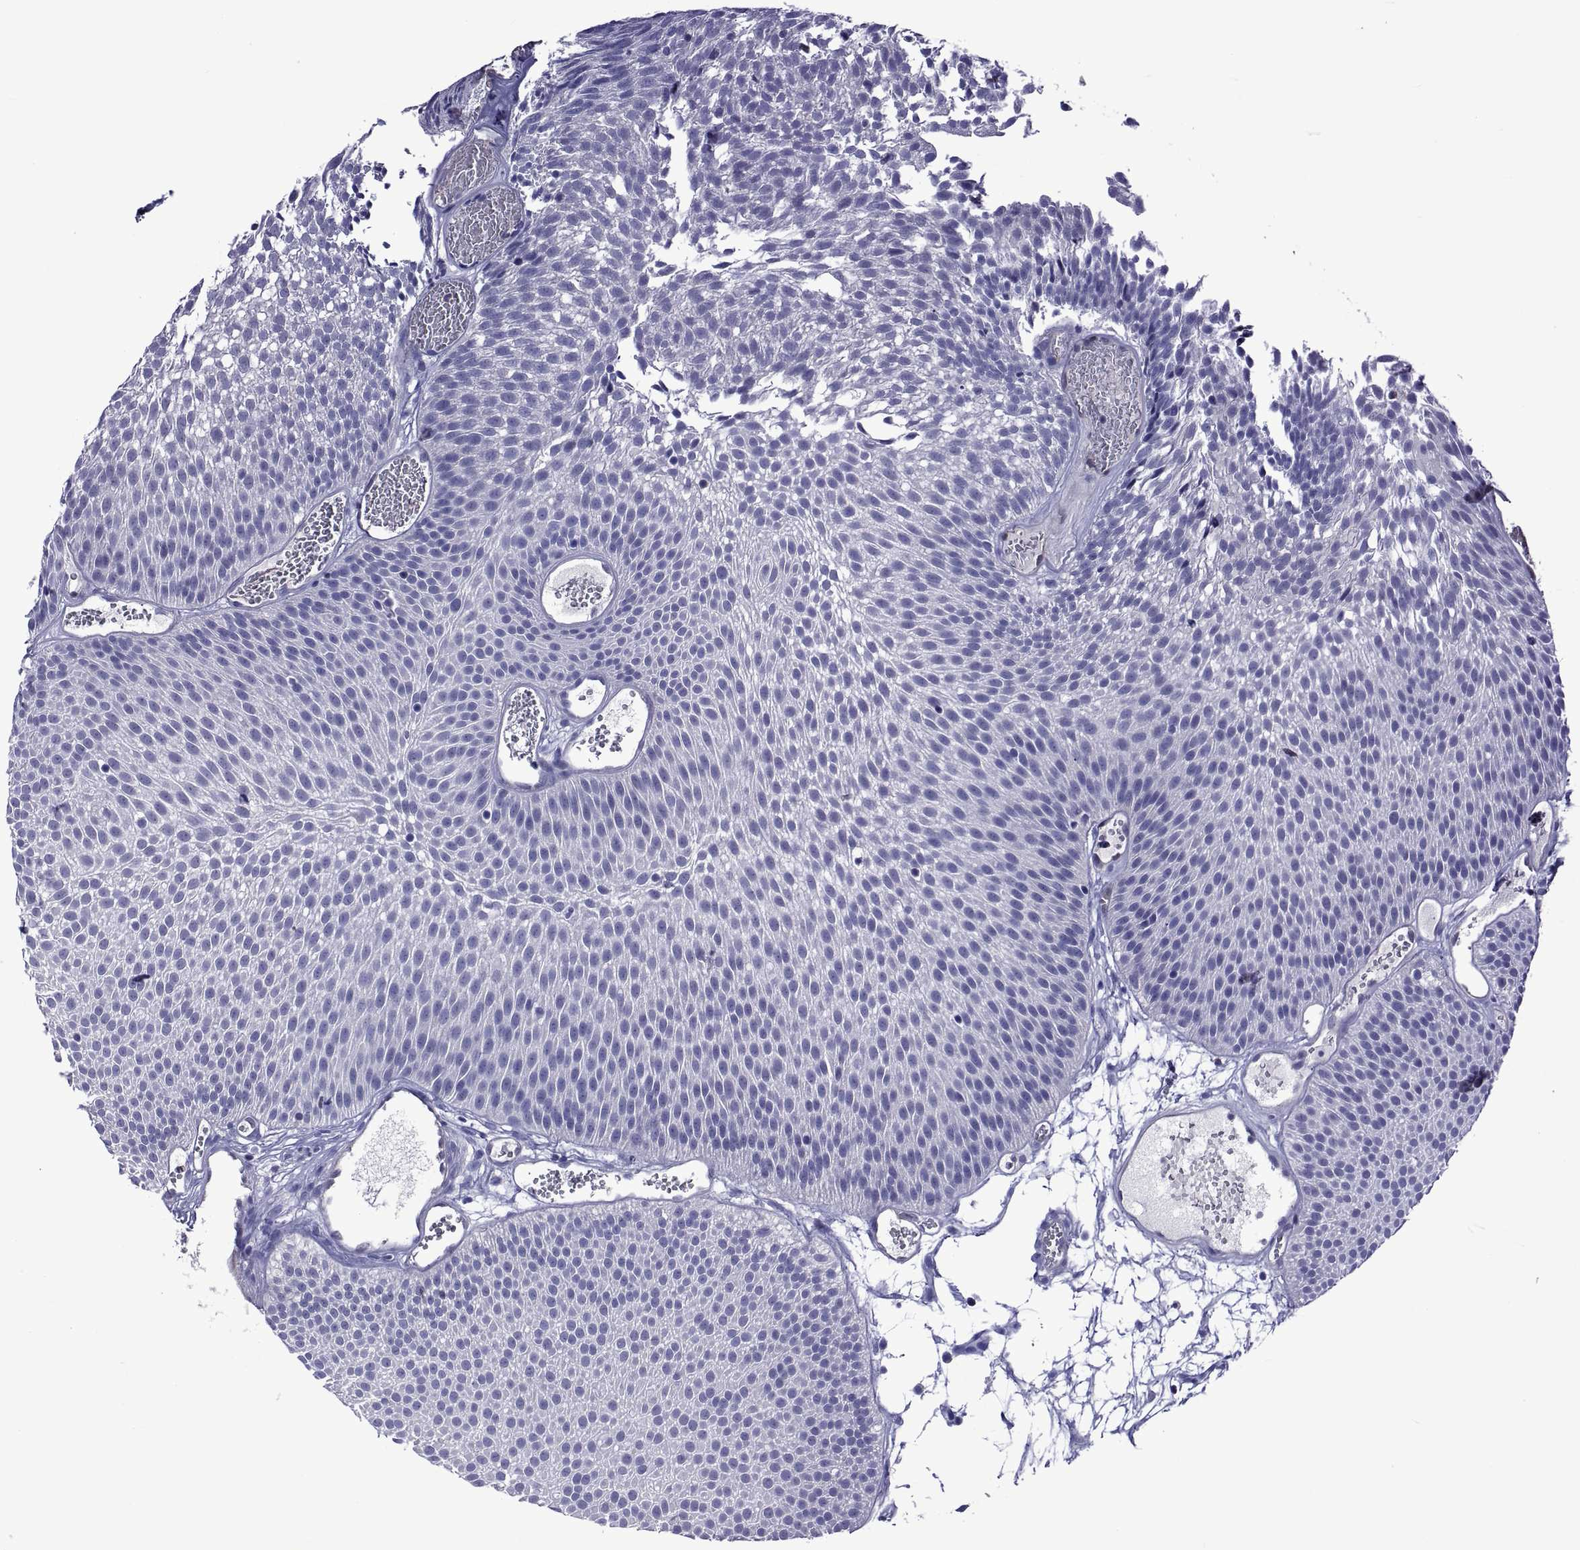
{"staining": {"intensity": "negative", "quantity": "none", "location": "none"}, "tissue": "urothelial cancer", "cell_type": "Tumor cells", "image_type": "cancer", "snomed": [{"axis": "morphology", "description": "Urothelial carcinoma, Low grade"}, {"axis": "topography", "description": "Urinary bladder"}], "caption": "DAB immunohistochemical staining of human urothelial cancer demonstrates no significant staining in tumor cells. The staining is performed using DAB (3,3'-diaminobenzidine) brown chromogen with nuclei counter-stained in using hematoxylin.", "gene": "LCN9", "patient": {"sex": "male", "age": 52}}